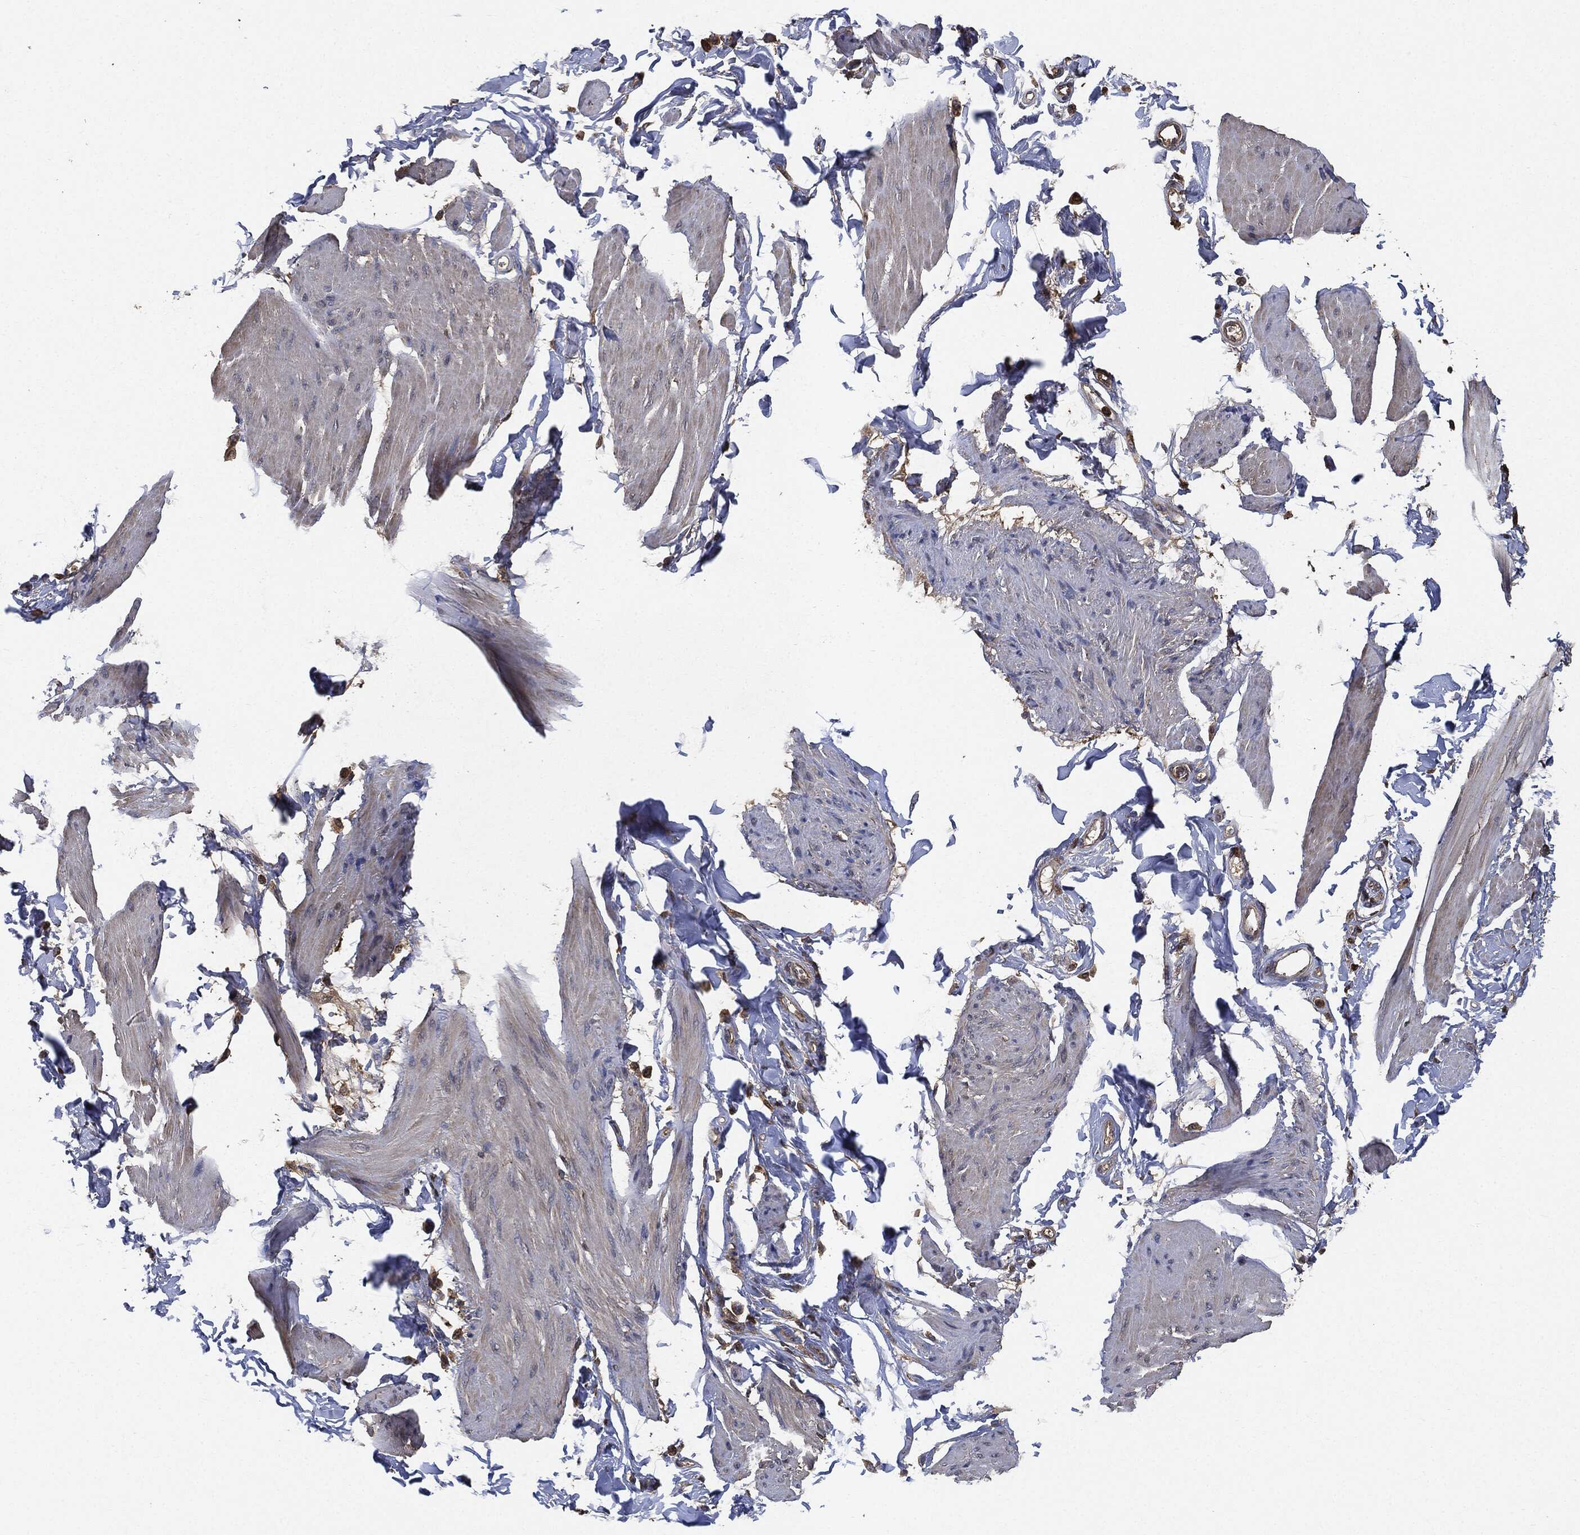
{"staining": {"intensity": "negative", "quantity": "none", "location": "none"}, "tissue": "smooth muscle", "cell_type": "Smooth muscle cells", "image_type": "normal", "snomed": [{"axis": "morphology", "description": "Normal tissue, NOS"}, {"axis": "topography", "description": "Adipose tissue"}, {"axis": "topography", "description": "Smooth muscle"}, {"axis": "topography", "description": "Peripheral nerve tissue"}], "caption": "Histopathology image shows no protein positivity in smooth muscle cells of benign smooth muscle. (DAB (3,3'-diaminobenzidine) immunohistochemistry visualized using brightfield microscopy, high magnification).", "gene": "BRAF", "patient": {"sex": "male", "age": 83}}